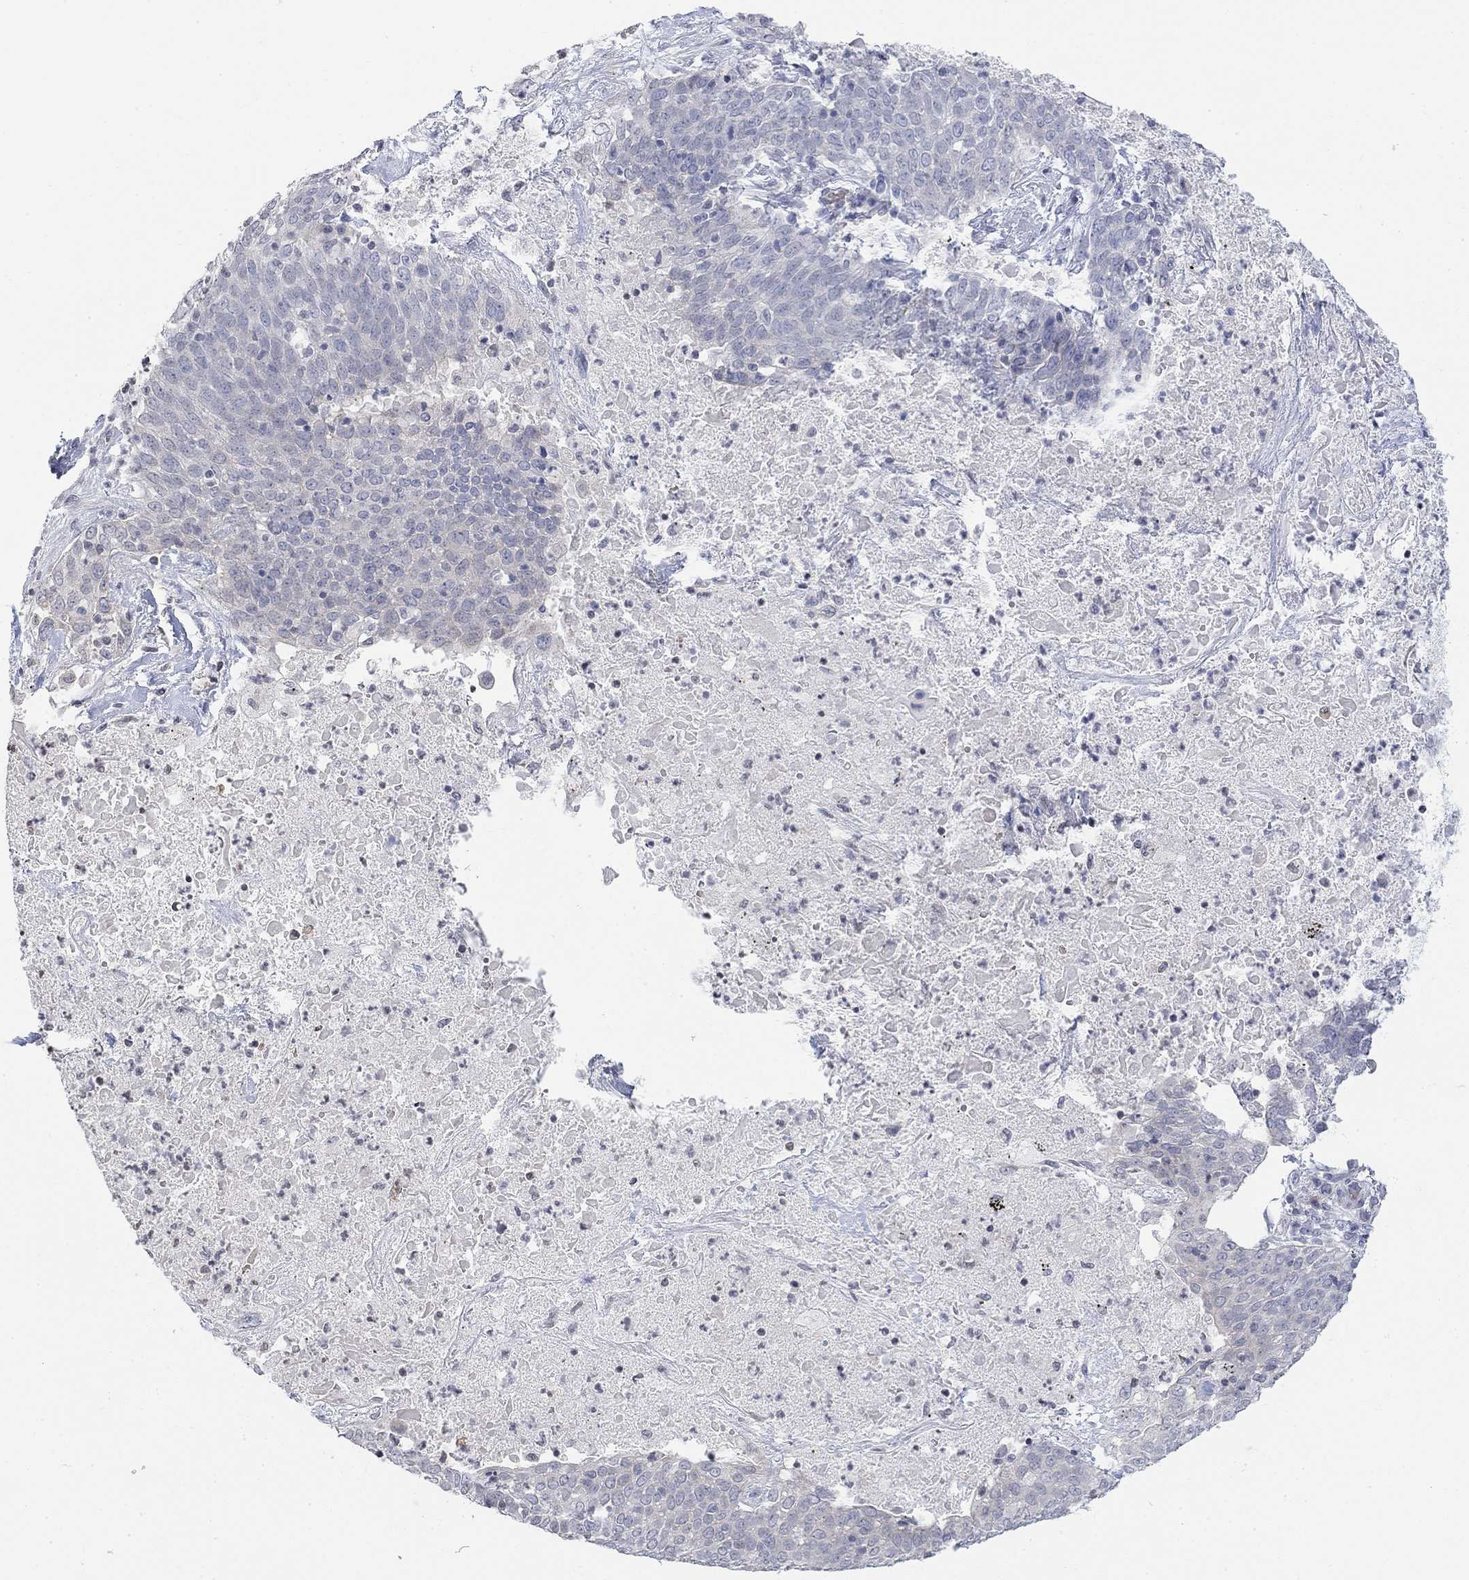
{"staining": {"intensity": "negative", "quantity": "none", "location": "none"}, "tissue": "lung cancer", "cell_type": "Tumor cells", "image_type": "cancer", "snomed": [{"axis": "morphology", "description": "Squamous cell carcinoma, NOS"}, {"axis": "topography", "description": "Lung"}], "caption": "Immunohistochemical staining of human lung cancer shows no significant staining in tumor cells.", "gene": "TMEM255A", "patient": {"sex": "male", "age": 82}}